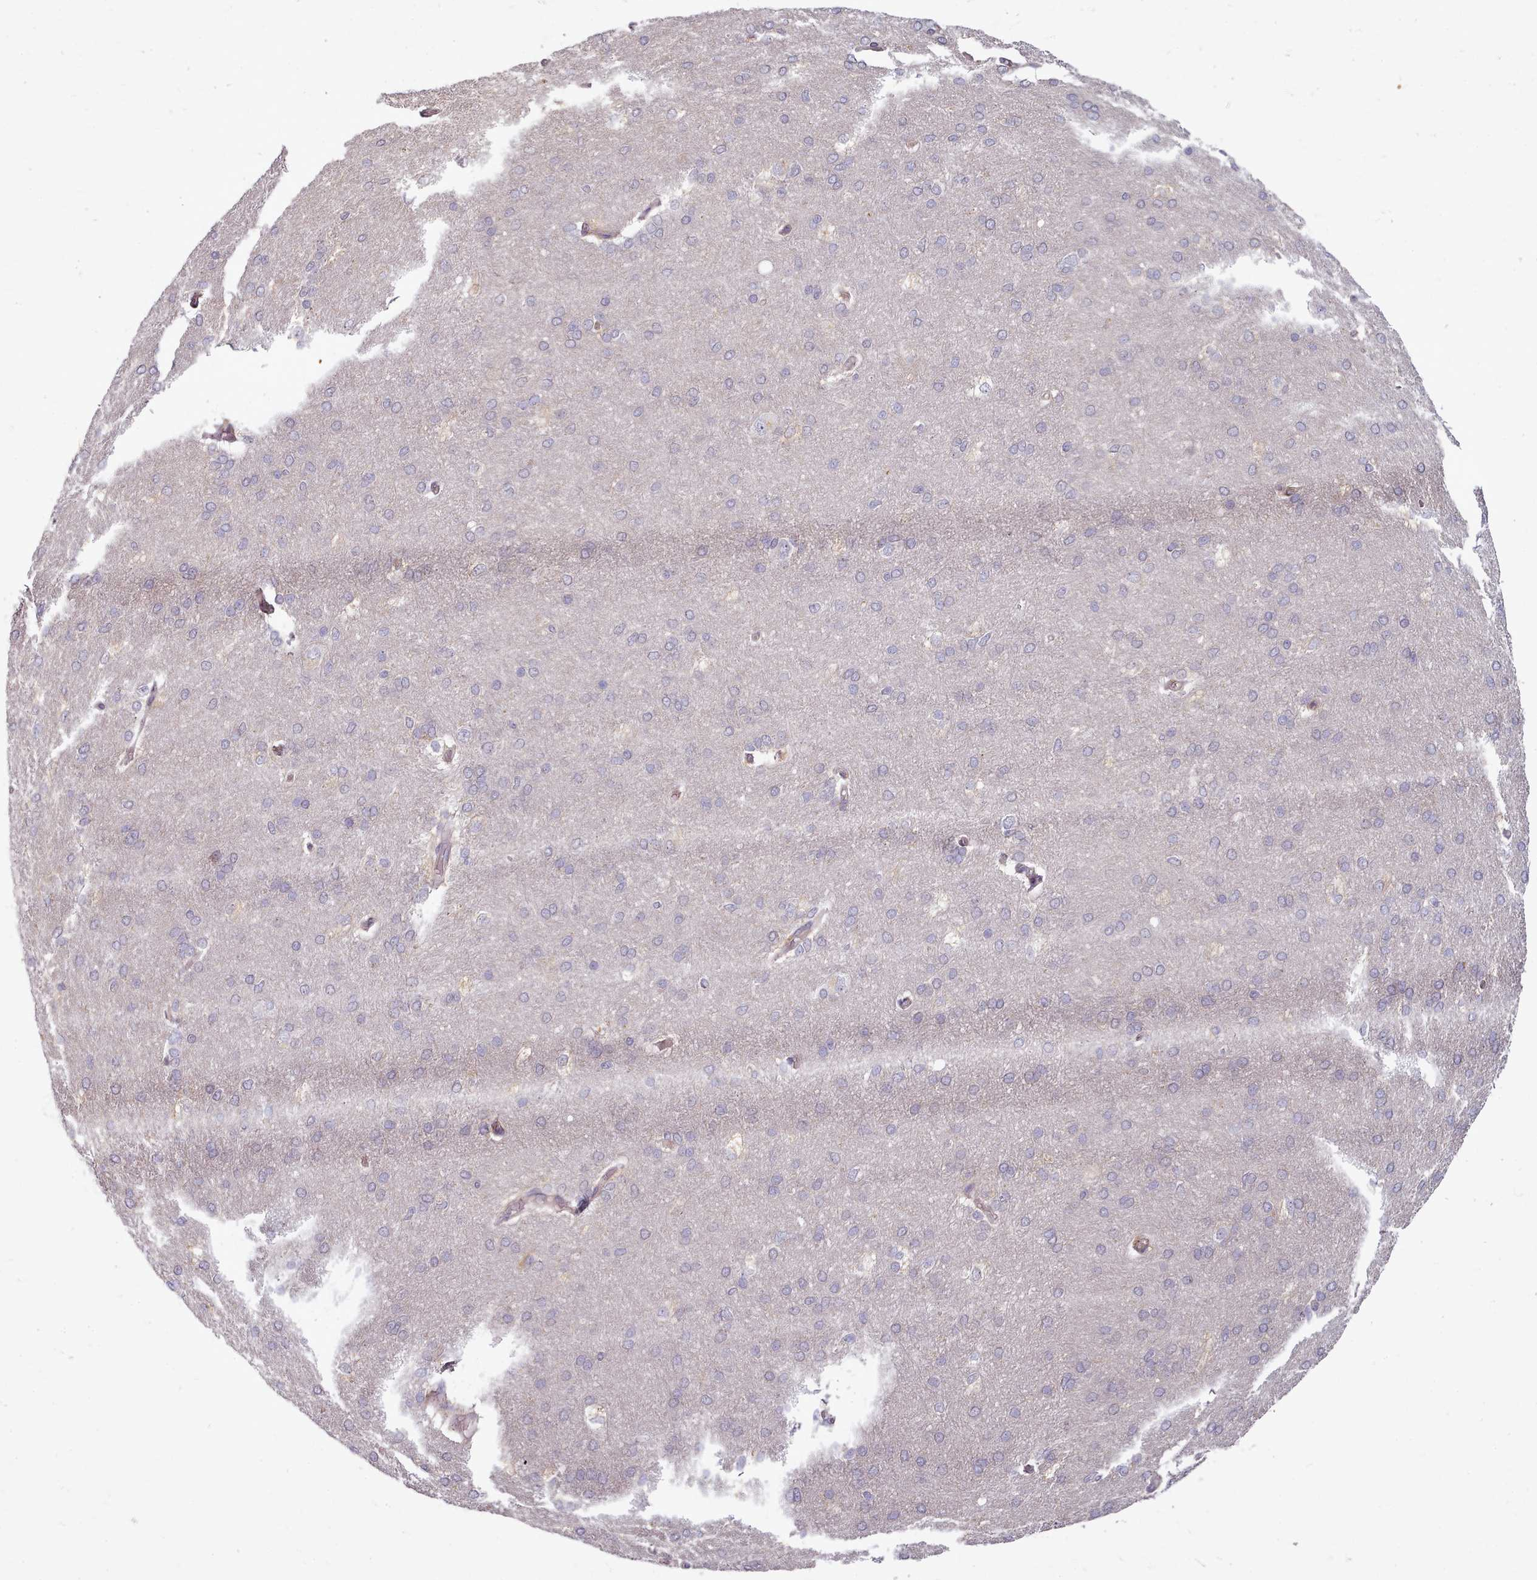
{"staining": {"intensity": "weak", "quantity": ">75%", "location": "cytoplasmic/membranous"}, "tissue": "cerebral cortex", "cell_type": "Endothelial cells", "image_type": "normal", "snomed": [{"axis": "morphology", "description": "Normal tissue, NOS"}, {"axis": "topography", "description": "Cerebral cortex"}], "caption": "This micrograph shows immunohistochemistry (IHC) staining of normal human cerebral cortex, with low weak cytoplasmic/membranous expression in approximately >75% of endothelial cells.", "gene": "C1QTNF5", "patient": {"sex": "male", "age": 62}}